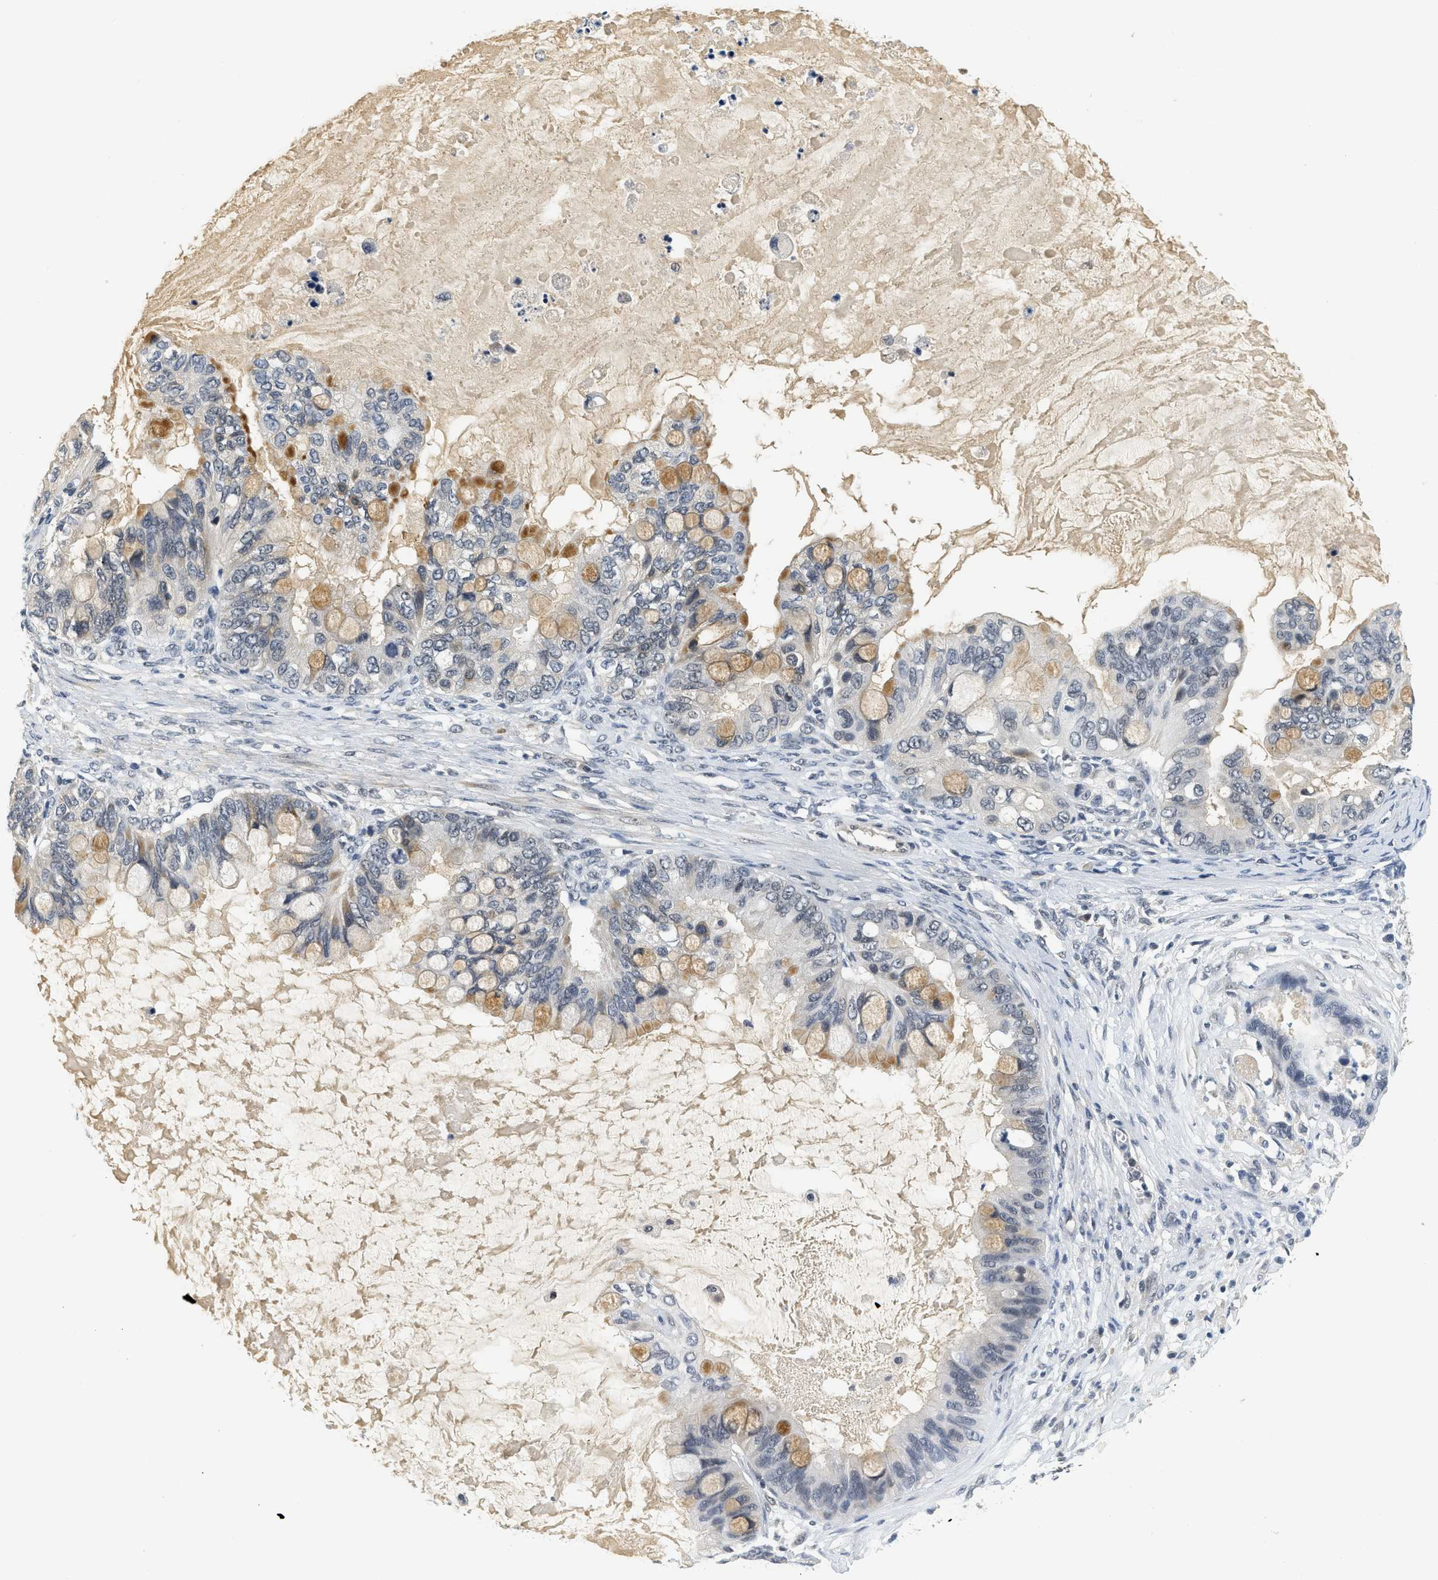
{"staining": {"intensity": "moderate", "quantity": "<25%", "location": "cytoplasmic/membranous"}, "tissue": "ovarian cancer", "cell_type": "Tumor cells", "image_type": "cancer", "snomed": [{"axis": "morphology", "description": "Cystadenocarcinoma, mucinous, NOS"}, {"axis": "topography", "description": "Ovary"}], "caption": "Protein expression analysis of ovarian cancer (mucinous cystadenocarcinoma) reveals moderate cytoplasmic/membranous positivity in about <25% of tumor cells.", "gene": "MZF1", "patient": {"sex": "female", "age": 80}}